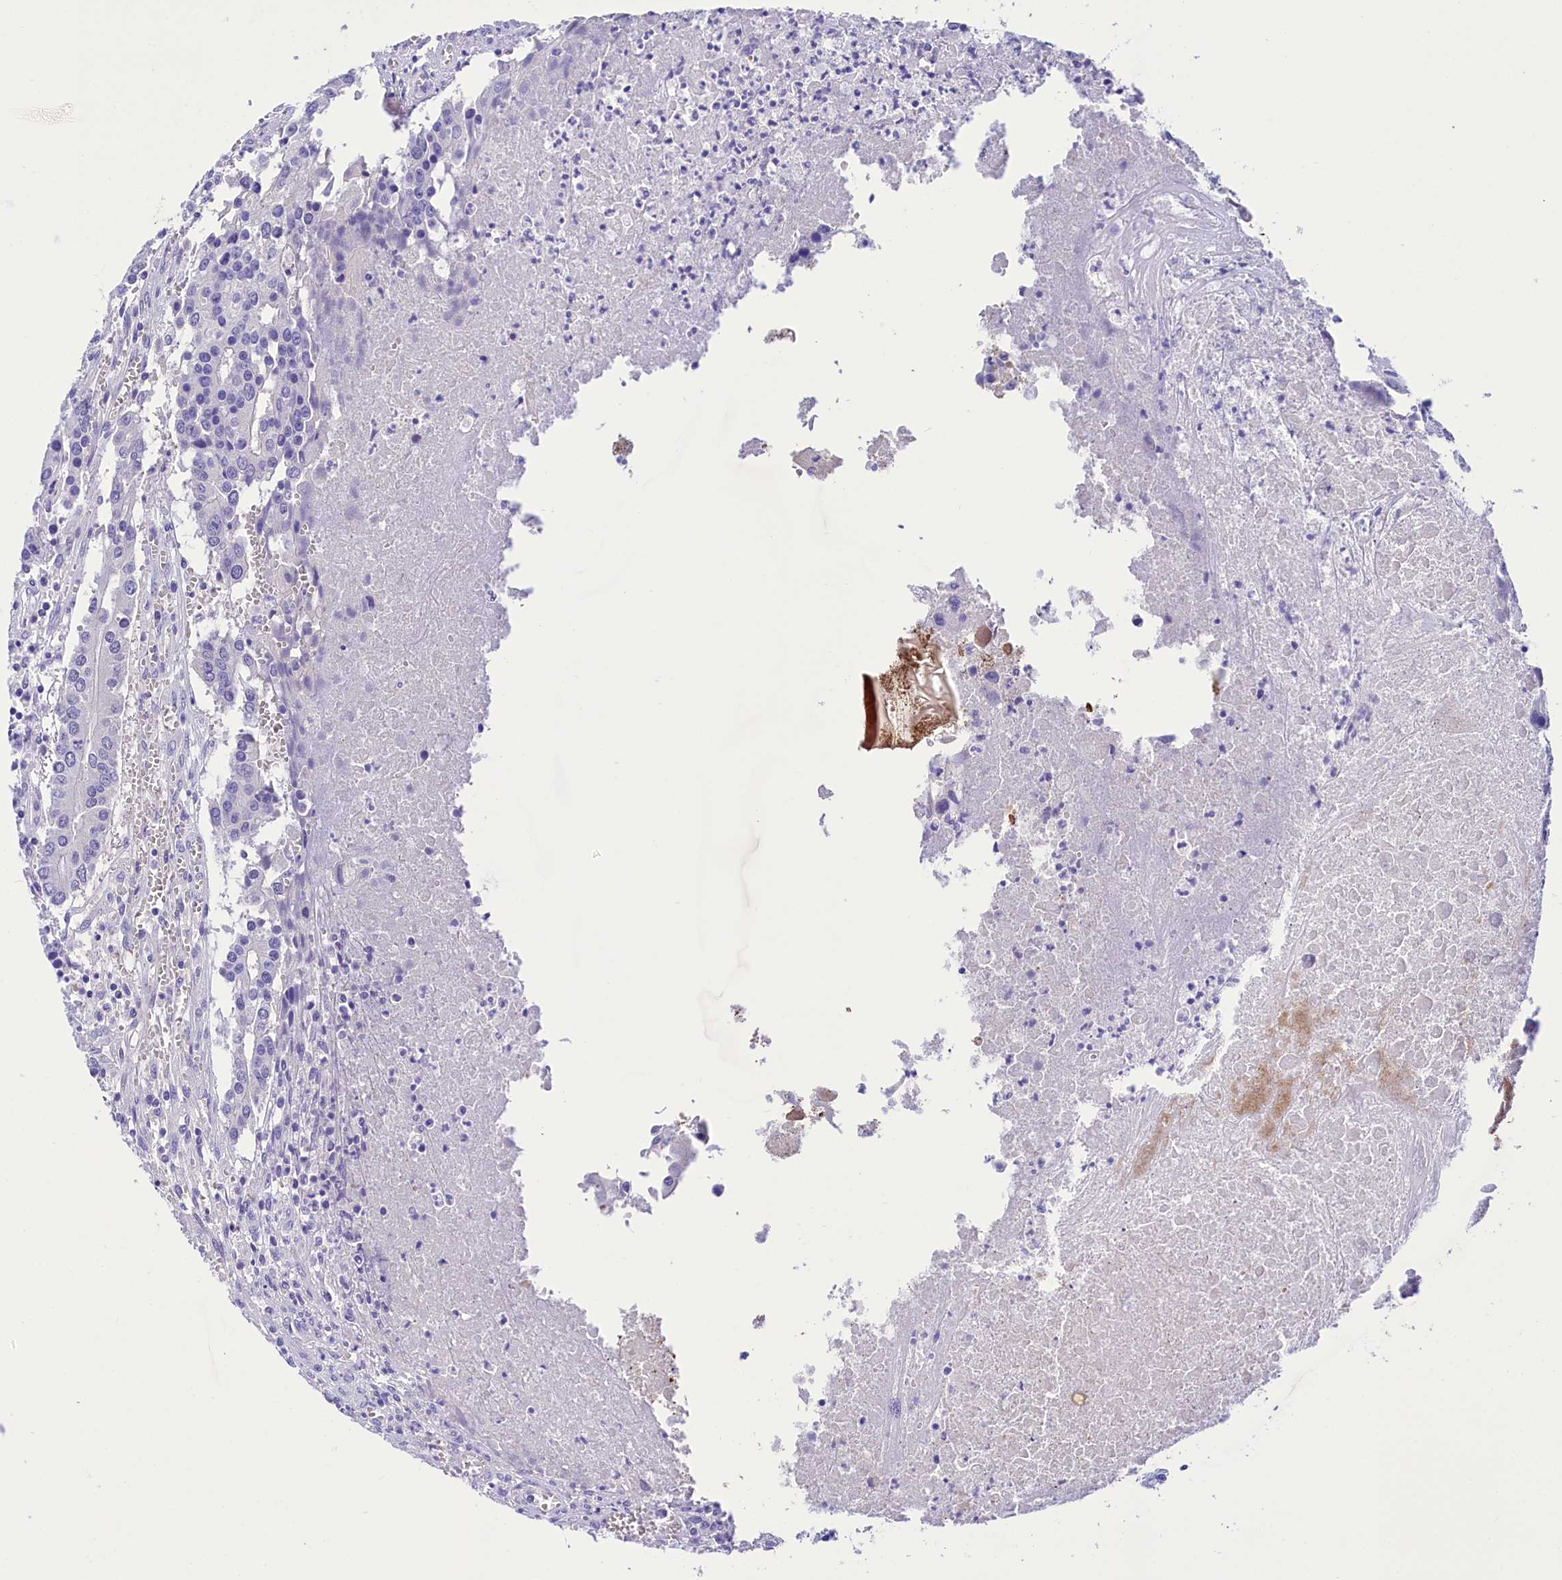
{"staining": {"intensity": "negative", "quantity": "none", "location": "none"}, "tissue": "colorectal cancer", "cell_type": "Tumor cells", "image_type": "cancer", "snomed": [{"axis": "morphology", "description": "Adenocarcinoma, NOS"}, {"axis": "topography", "description": "Colon"}], "caption": "Immunohistochemistry of colorectal cancer reveals no staining in tumor cells.", "gene": "TTC36", "patient": {"sex": "male", "age": 77}}